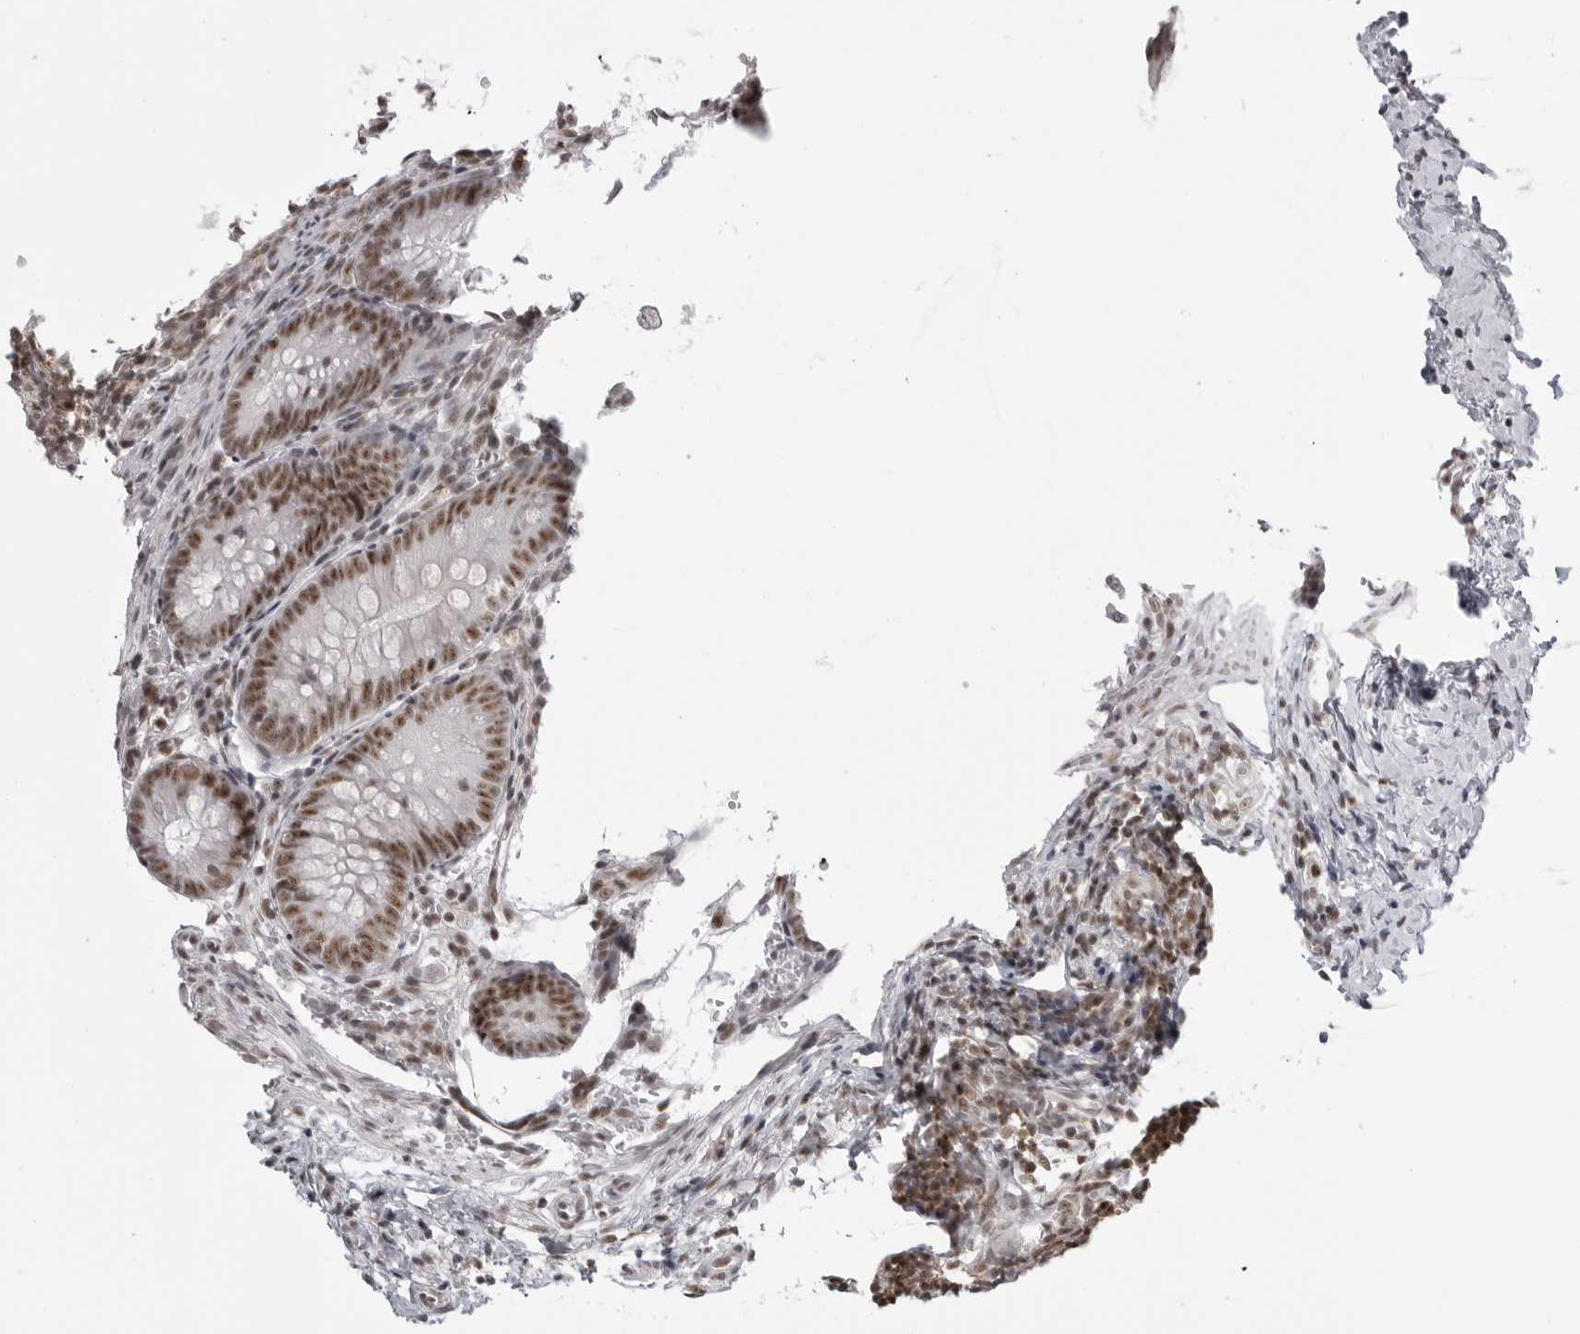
{"staining": {"intensity": "moderate", "quantity": ">75%", "location": "nuclear"}, "tissue": "appendix", "cell_type": "Glandular cells", "image_type": "normal", "snomed": [{"axis": "morphology", "description": "Normal tissue, NOS"}, {"axis": "topography", "description": "Appendix"}], "caption": "This image reveals unremarkable appendix stained with immunohistochemistry to label a protein in brown. The nuclear of glandular cells show moderate positivity for the protein. Nuclei are counter-stained blue.", "gene": "WRAP53", "patient": {"sex": "male", "age": 1}}